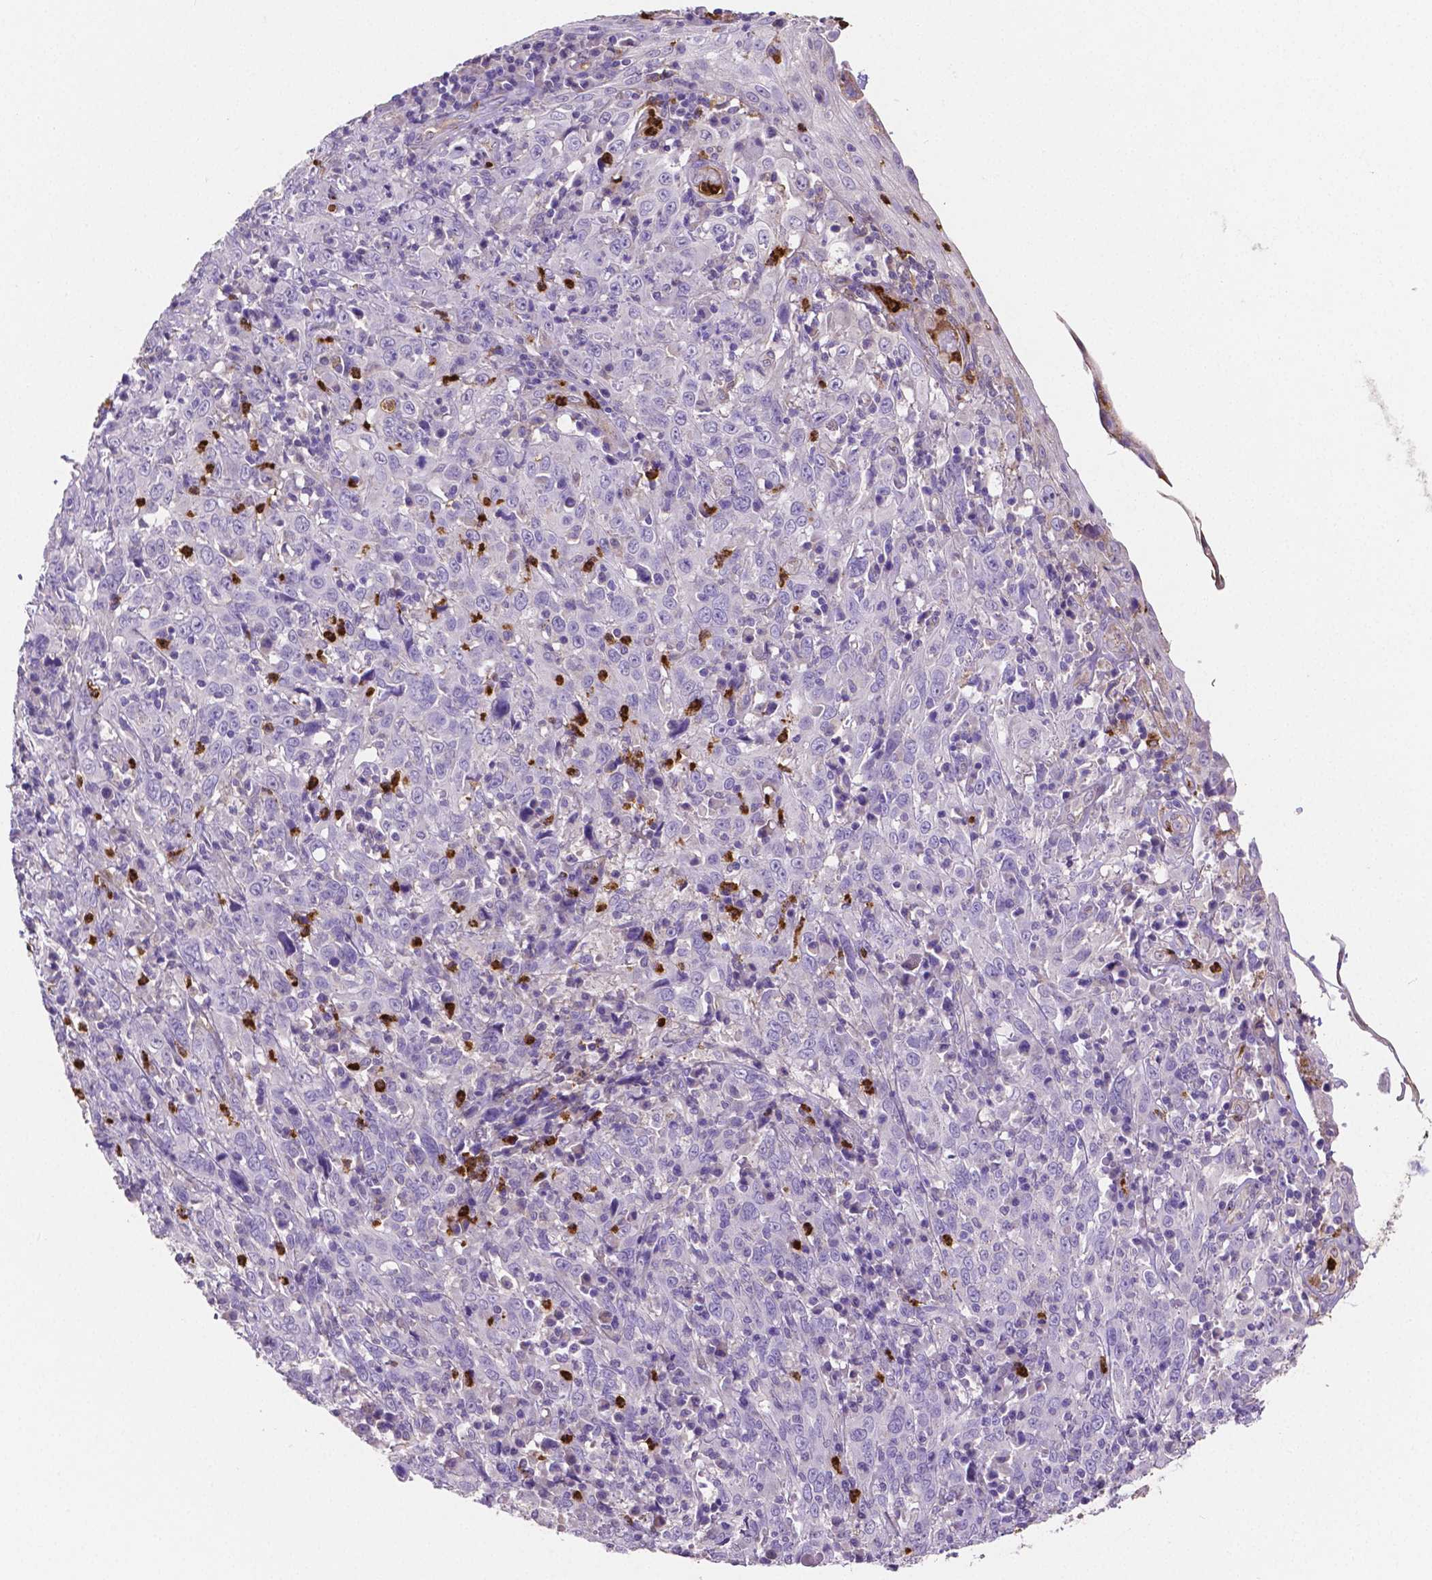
{"staining": {"intensity": "negative", "quantity": "none", "location": "none"}, "tissue": "cervical cancer", "cell_type": "Tumor cells", "image_type": "cancer", "snomed": [{"axis": "morphology", "description": "Squamous cell carcinoma, NOS"}, {"axis": "topography", "description": "Cervix"}], "caption": "The histopathology image exhibits no staining of tumor cells in cervical cancer (squamous cell carcinoma).", "gene": "MMP9", "patient": {"sex": "female", "age": 46}}